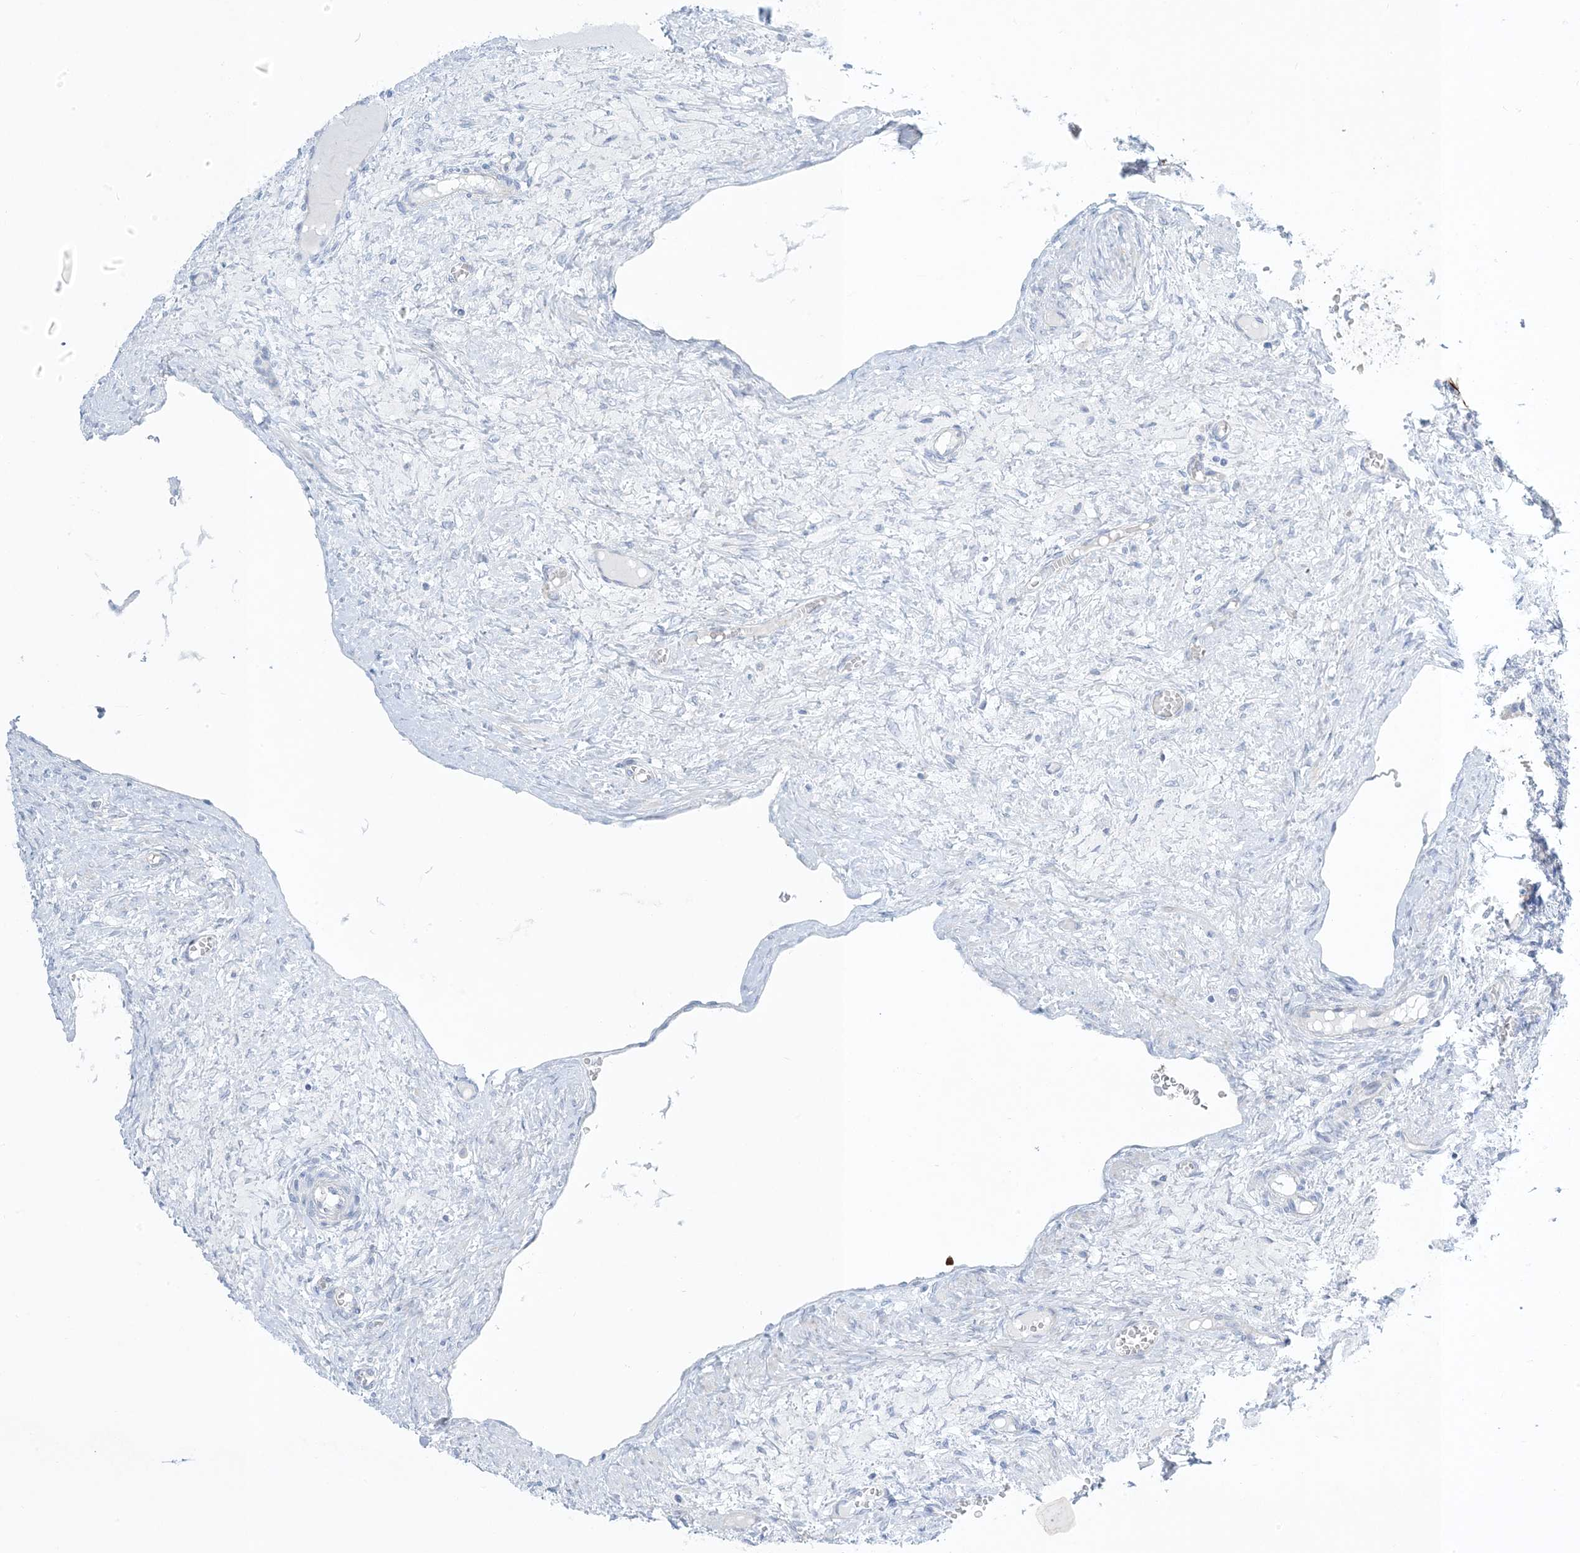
{"staining": {"intensity": "negative", "quantity": "none", "location": "none"}, "tissue": "ovary", "cell_type": "Ovarian stroma cells", "image_type": "normal", "snomed": [{"axis": "morphology", "description": "Normal tissue, NOS"}, {"axis": "topography", "description": "Ovary"}], "caption": "High power microscopy micrograph of an IHC photomicrograph of benign ovary, revealing no significant expression in ovarian stroma cells. (DAB (3,3'-diaminobenzidine) IHC visualized using brightfield microscopy, high magnification).", "gene": "XIRP2", "patient": {"sex": "female", "age": 27}}